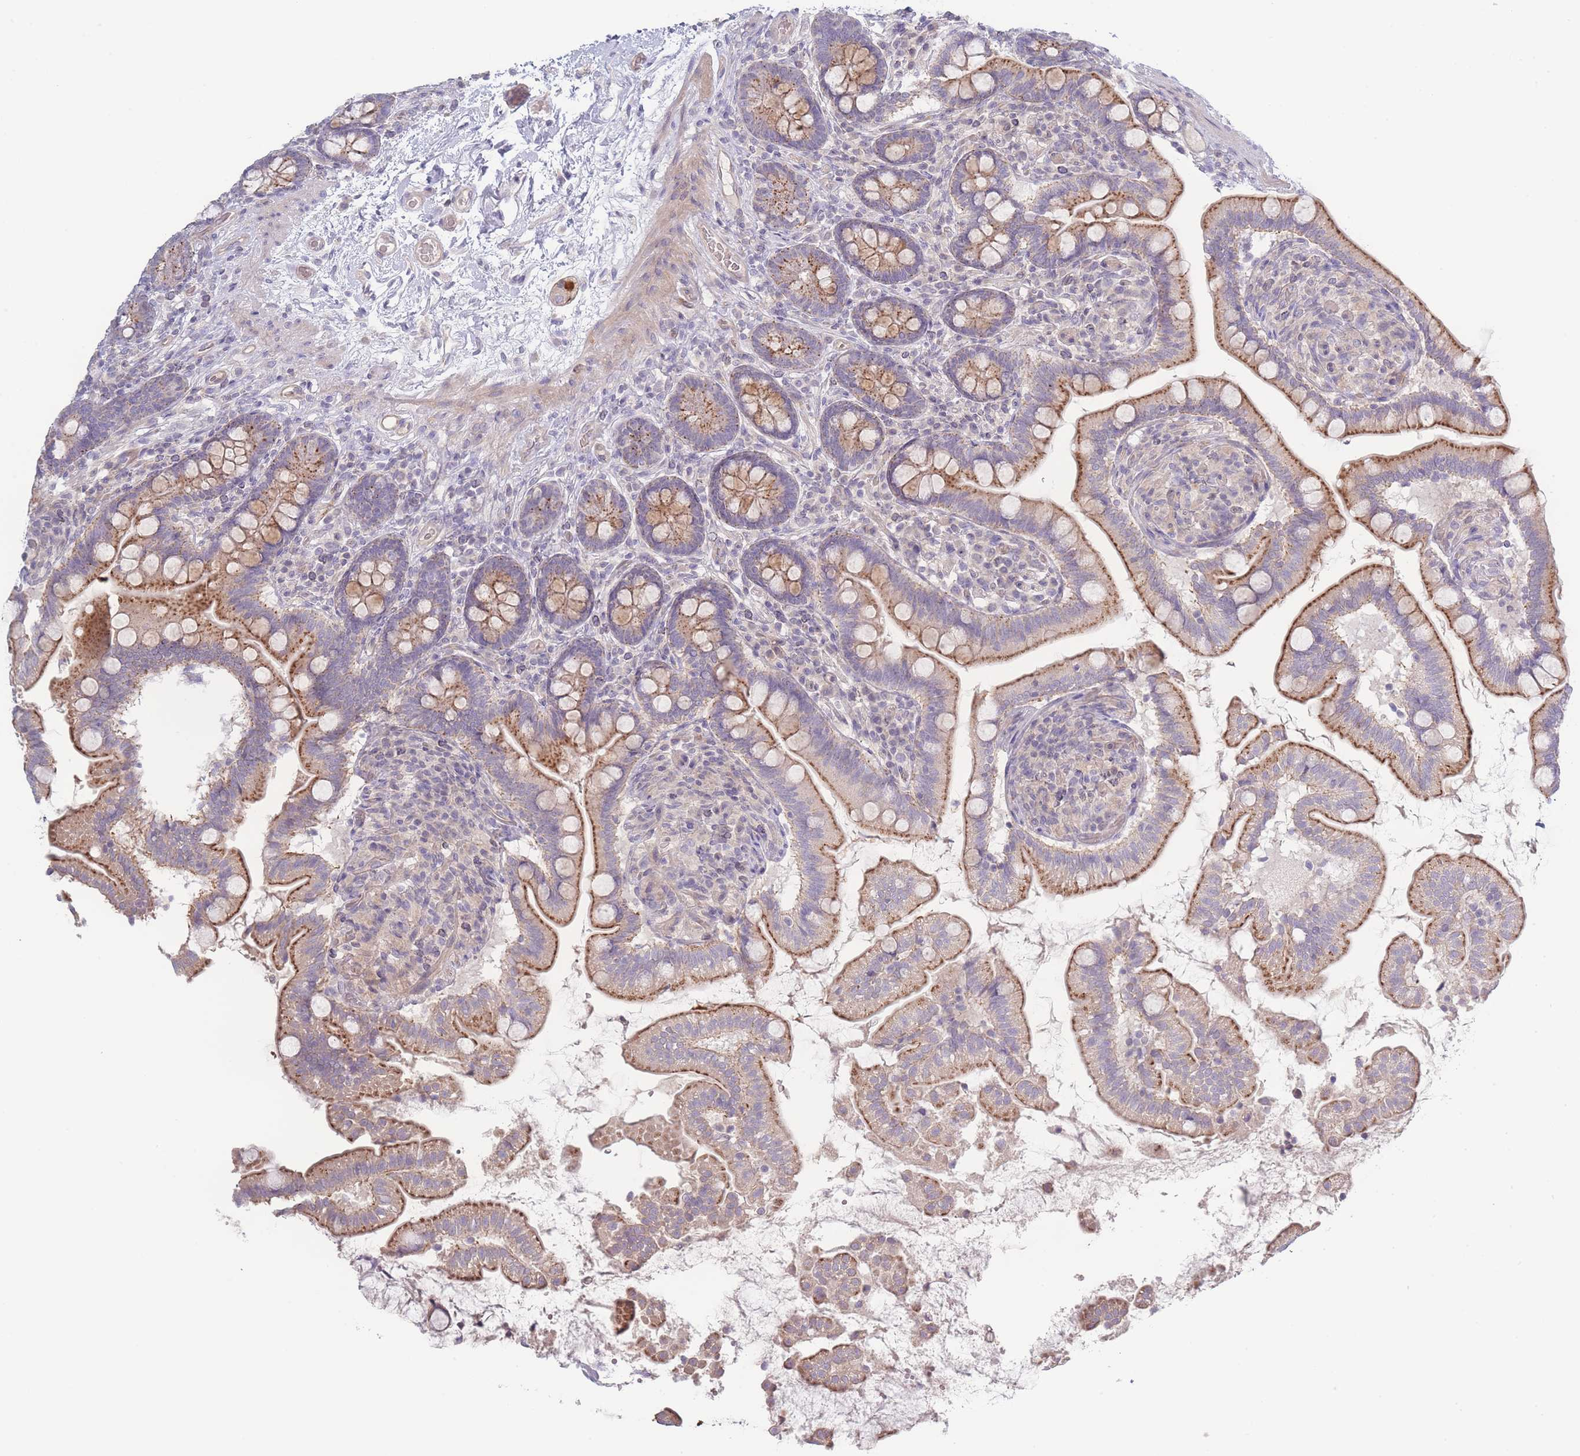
{"staining": {"intensity": "moderate", "quantity": "25%-75%", "location": "cytoplasmic/membranous"}, "tissue": "small intestine", "cell_type": "Glandular cells", "image_type": "normal", "snomed": [{"axis": "morphology", "description": "Normal tissue, NOS"}, {"axis": "topography", "description": "Small intestine"}], "caption": "Moderate cytoplasmic/membranous expression for a protein is appreciated in approximately 25%-75% of glandular cells of normal small intestine using IHC.", "gene": "SPHKAP", "patient": {"sex": "female", "age": 64}}